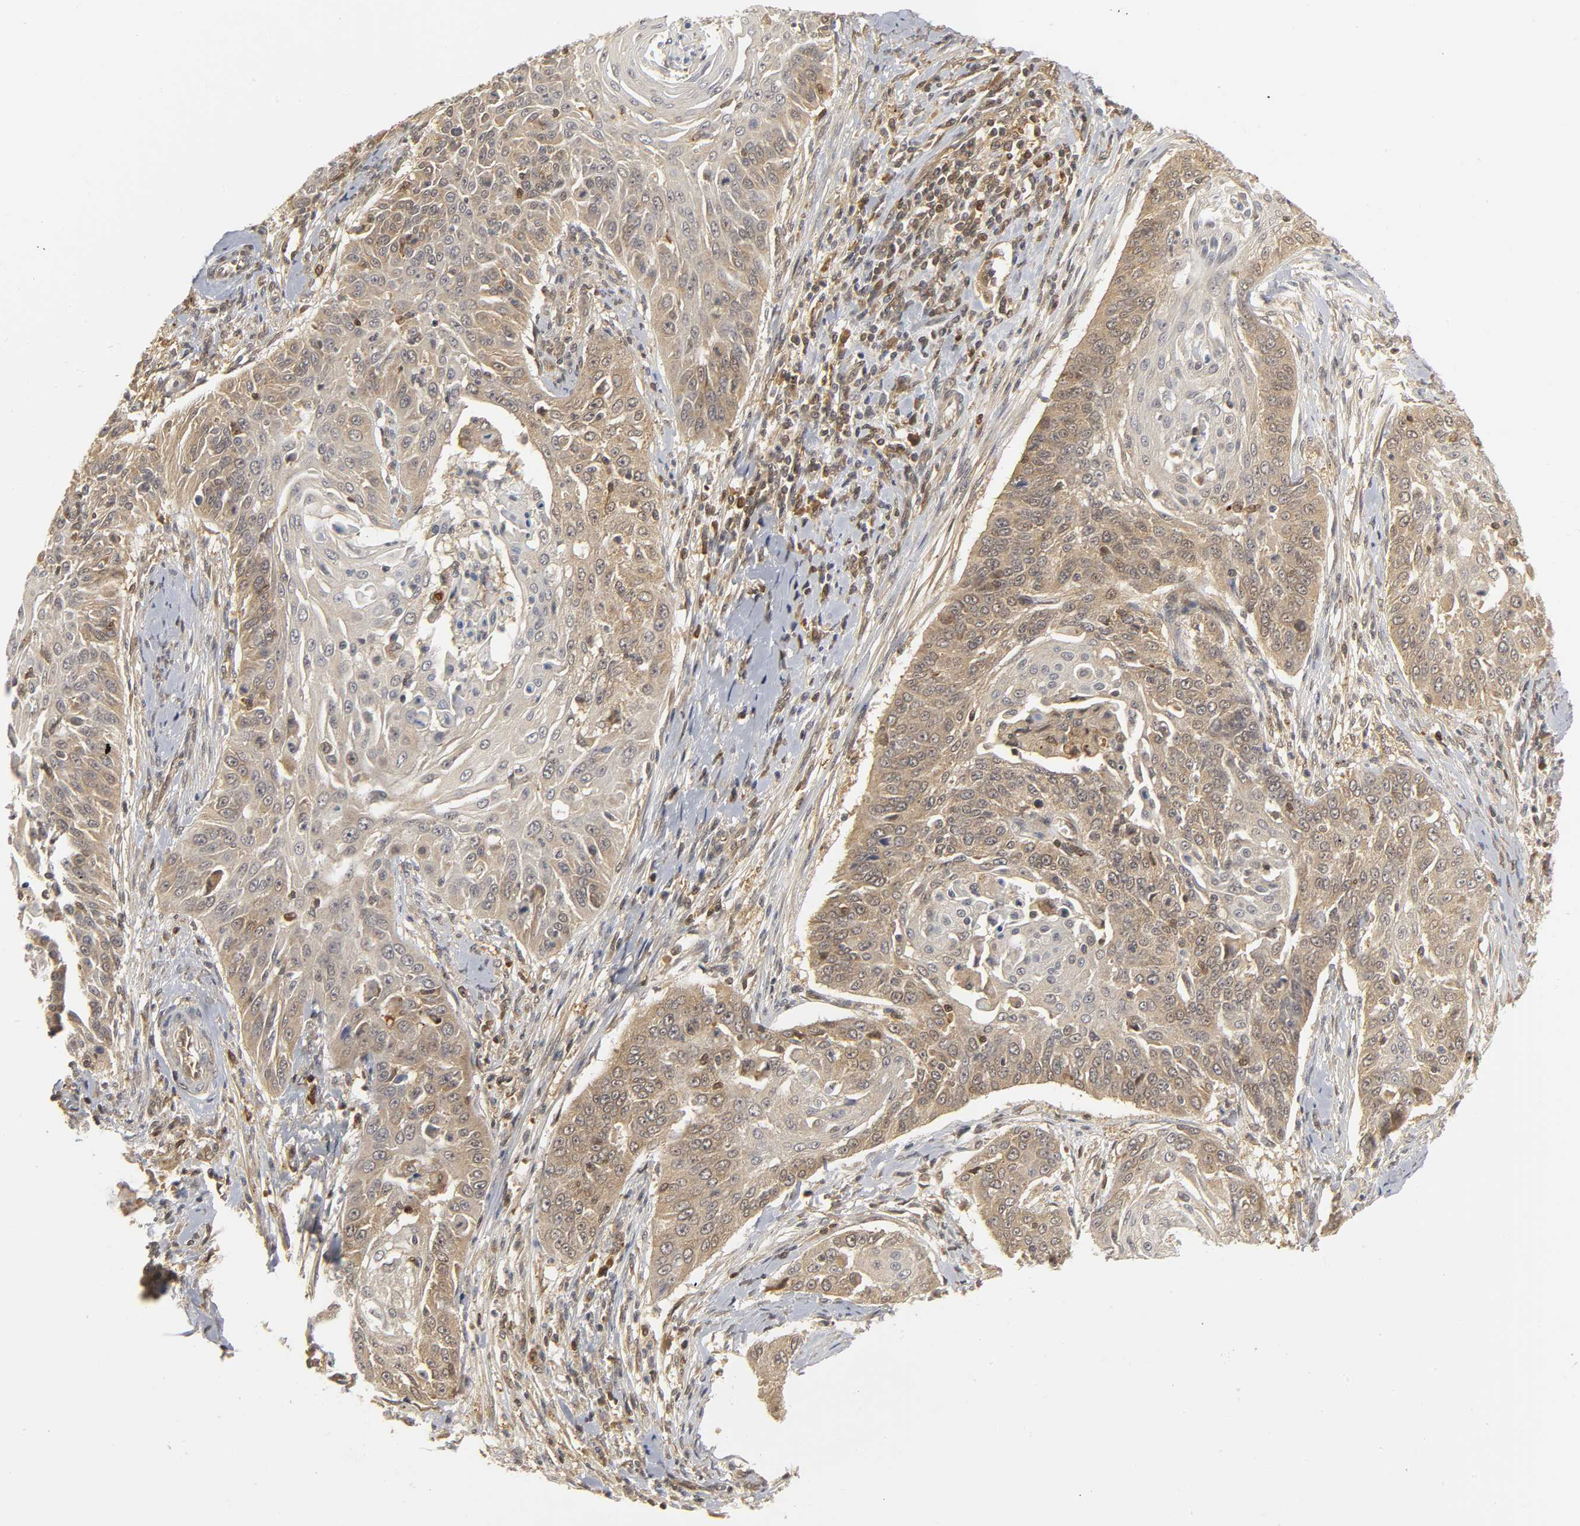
{"staining": {"intensity": "strong", "quantity": ">75%", "location": "cytoplasmic/membranous"}, "tissue": "cervical cancer", "cell_type": "Tumor cells", "image_type": "cancer", "snomed": [{"axis": "morphology", "description": "Squamous cell carcinoma, NOS"}, {"axis": "topography", "description": "Cervix"}], "caption": "Cervical cancer tissue shows strong cytoplasmic/membranous staining in approximately >75% of tumor cells, visualized by immunohistochemistry. The staining was performed using DAB (3,3'-diaminobenzidine), with brown indicating positive protein expression. Nuclei are stained blue with hematoxylin.", "gene": "PARK7", "patient": {"sex": "female", "age": 33}}